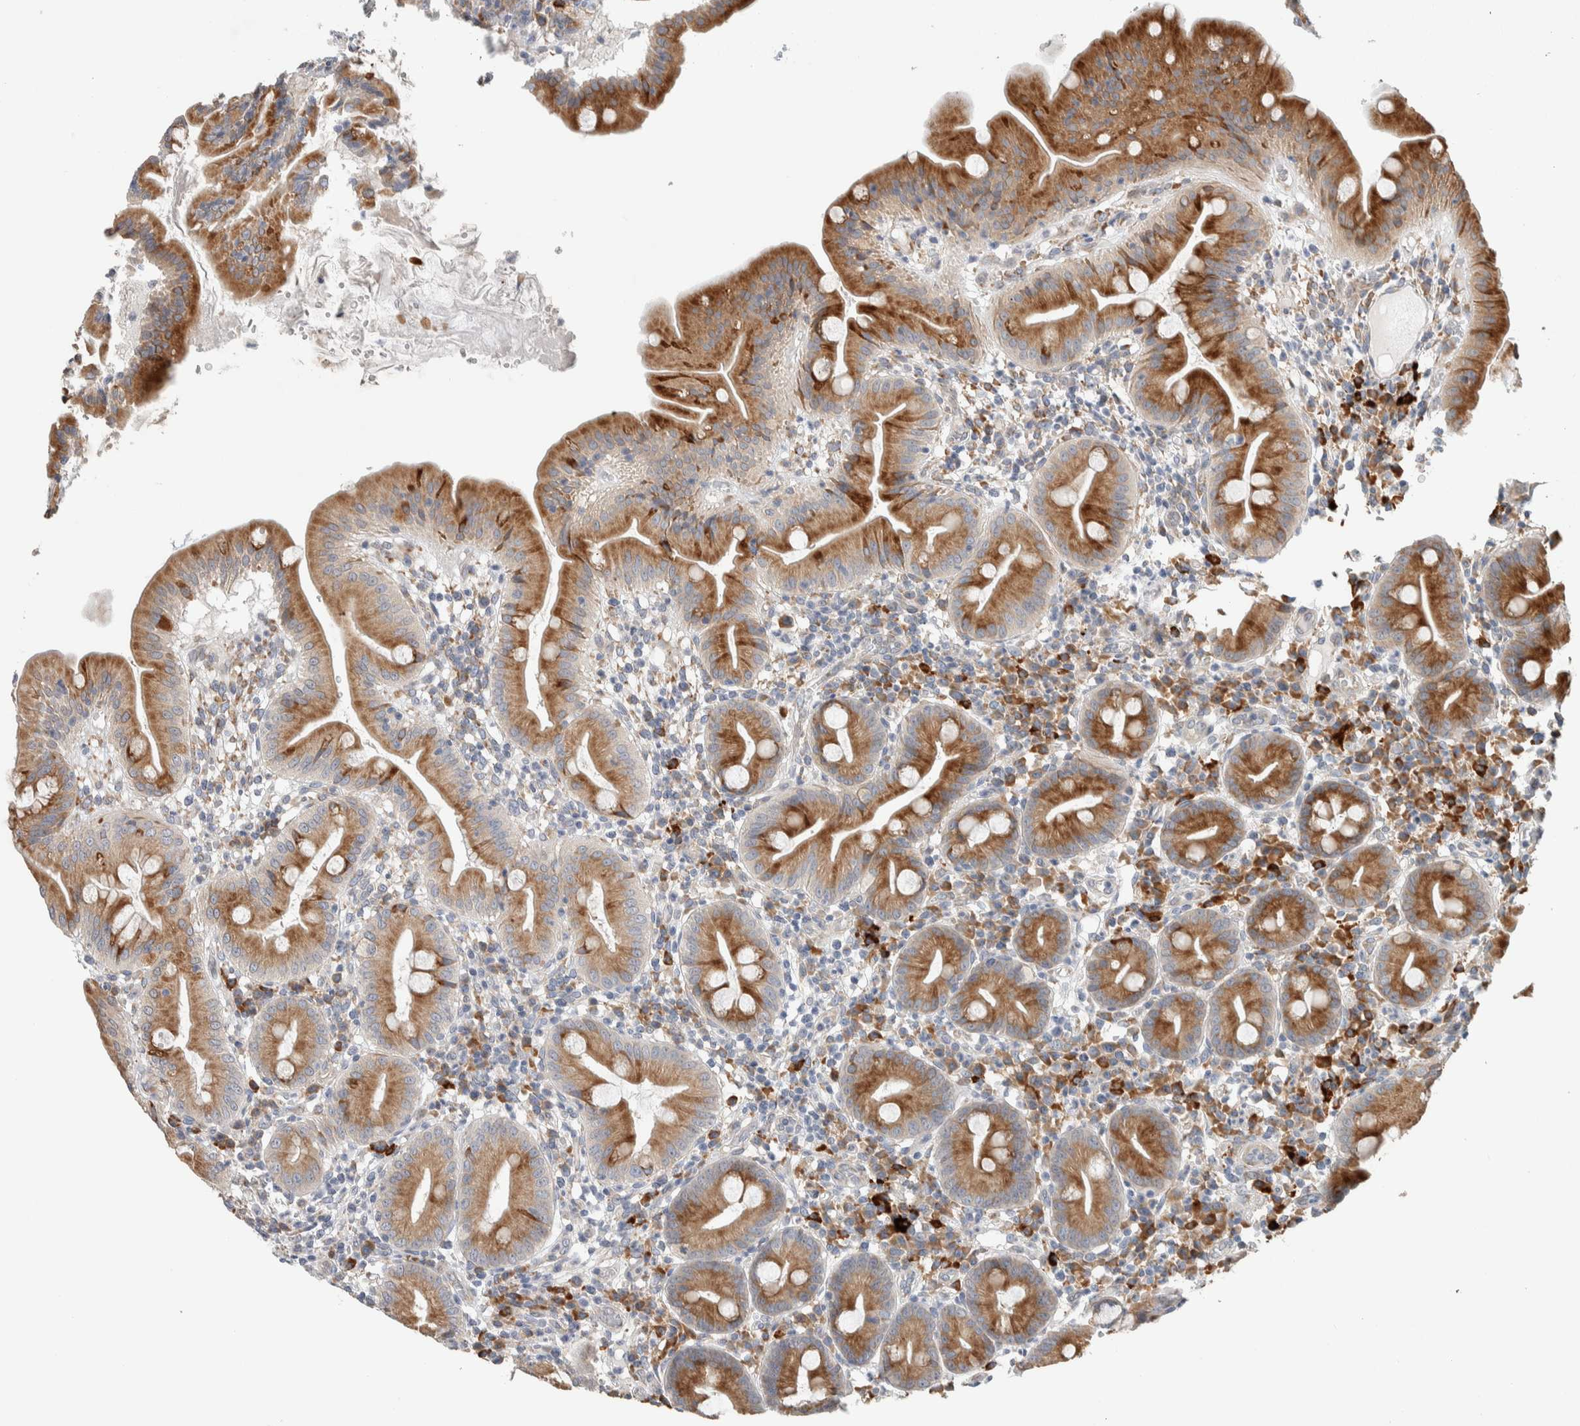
{"staining": {"intensity": "moderate", "quantity": ">75%", "location": "cytoplasmic/membranous"}, "tissue": "duodenum", "cell_type": "Glandular cells", "image_type": "normal", "snomed": [{"axis": "morphology", "description": "Normal tissue, NOS"}, {"axis": "topography", "description": "Duodenum"}], "caption": "Human duodenum stained with a brown dye exhibits moderate cytoplasmic/membranous positive staining in approximately >75% of glandular cells.", "gene": "ADCY8", "patient": {"sex": "male", "age": 50}}